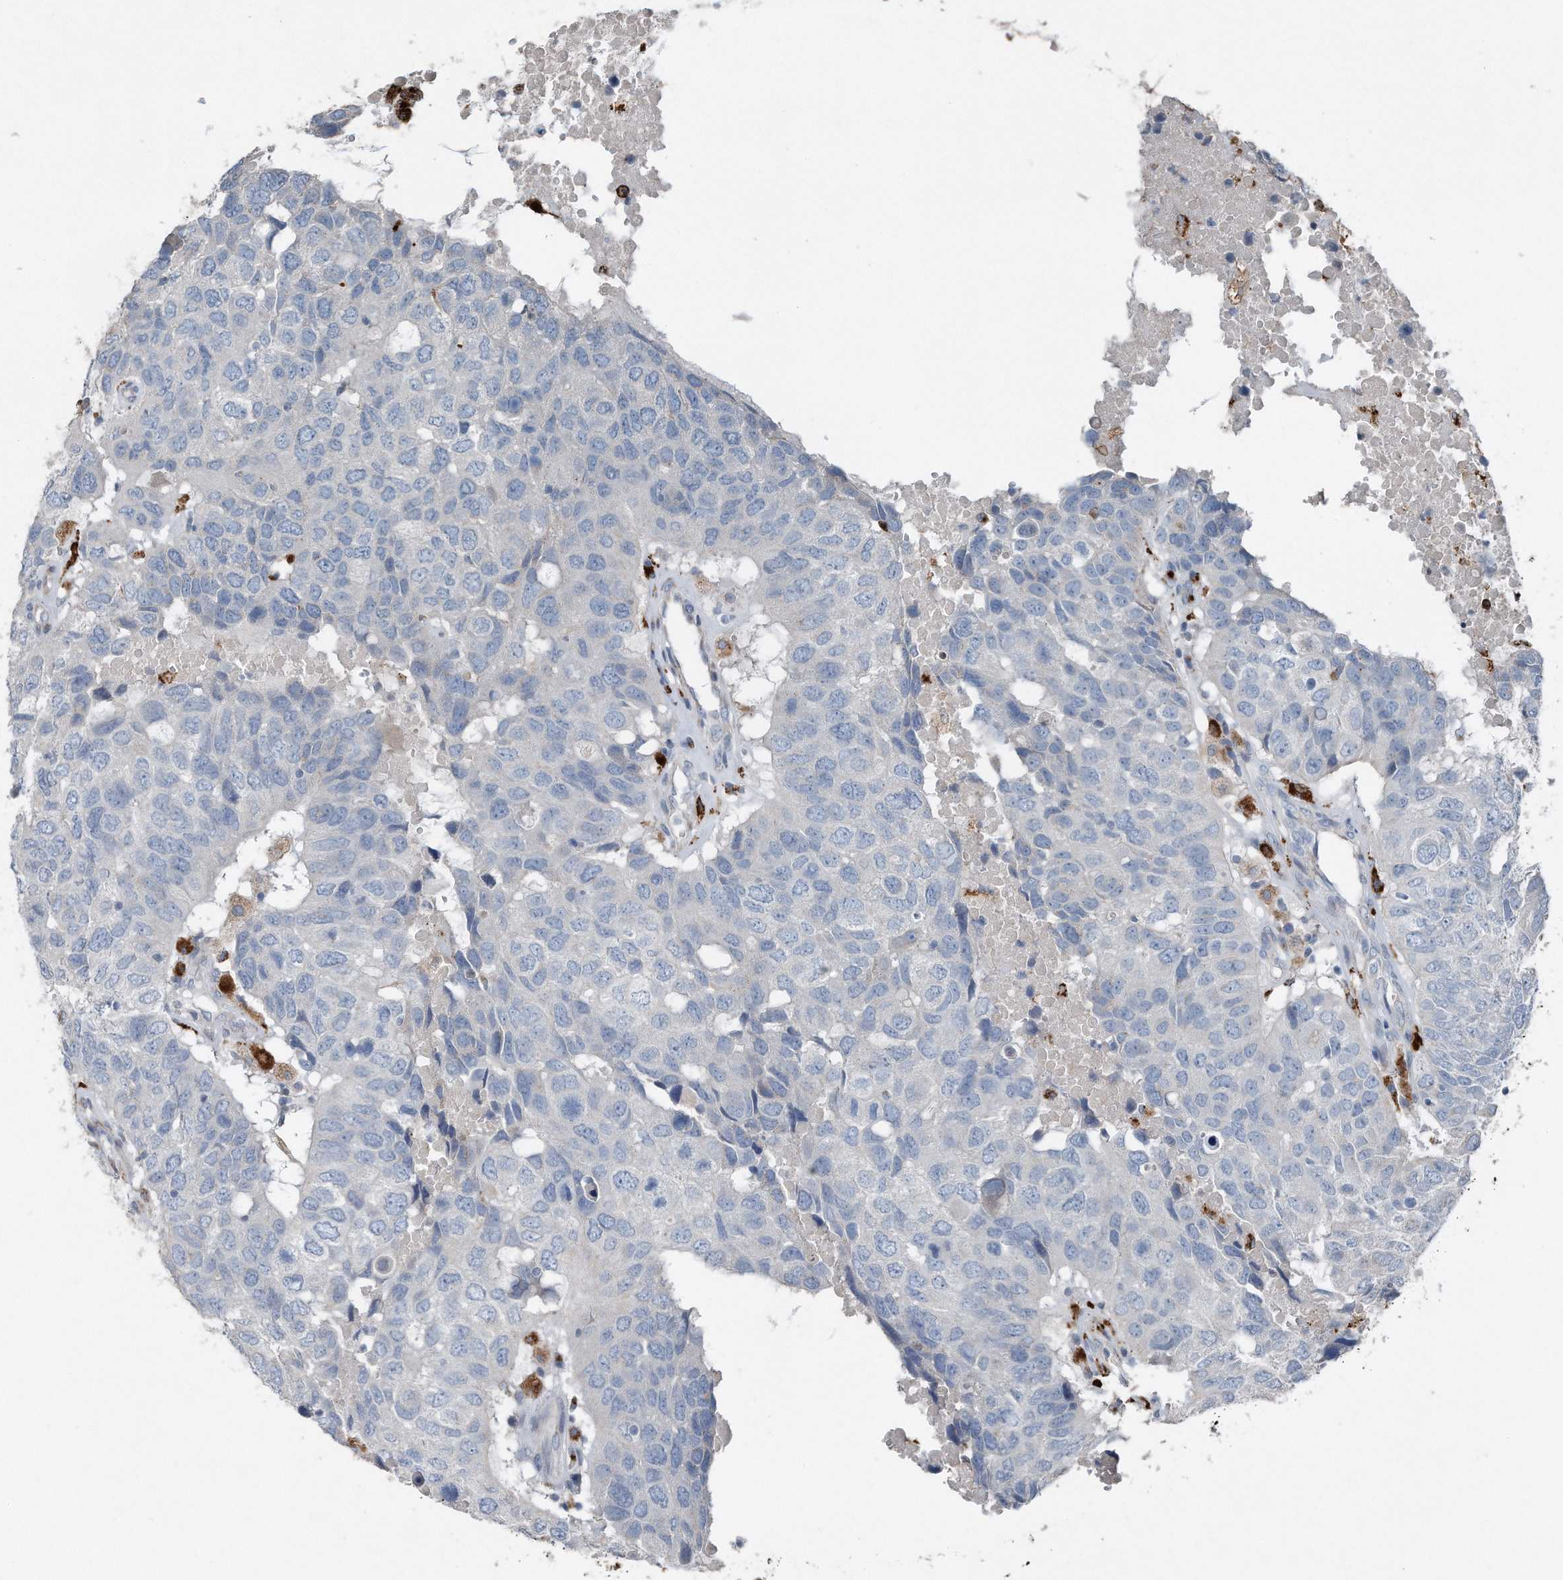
{"staining": {"intensity": "negative", "quantity": "none", "location": "none"}, "tissue": "head and neck cancer", "cell_type": "Tumor cells", "image_type": "cancer", "snomed": [{"axis": "morphology", "description": "Squamous cell carcinoma, NOS"}, {"axis": "topography", "description": "Head-Neck"}], "caption": "Squamous cell carcinoma (head and neck) stained for a protein using immunohistochemistry shows no staining tumor cells.", "gene": "ZNF772", "patient": {"sex": "male", "age": 66}}